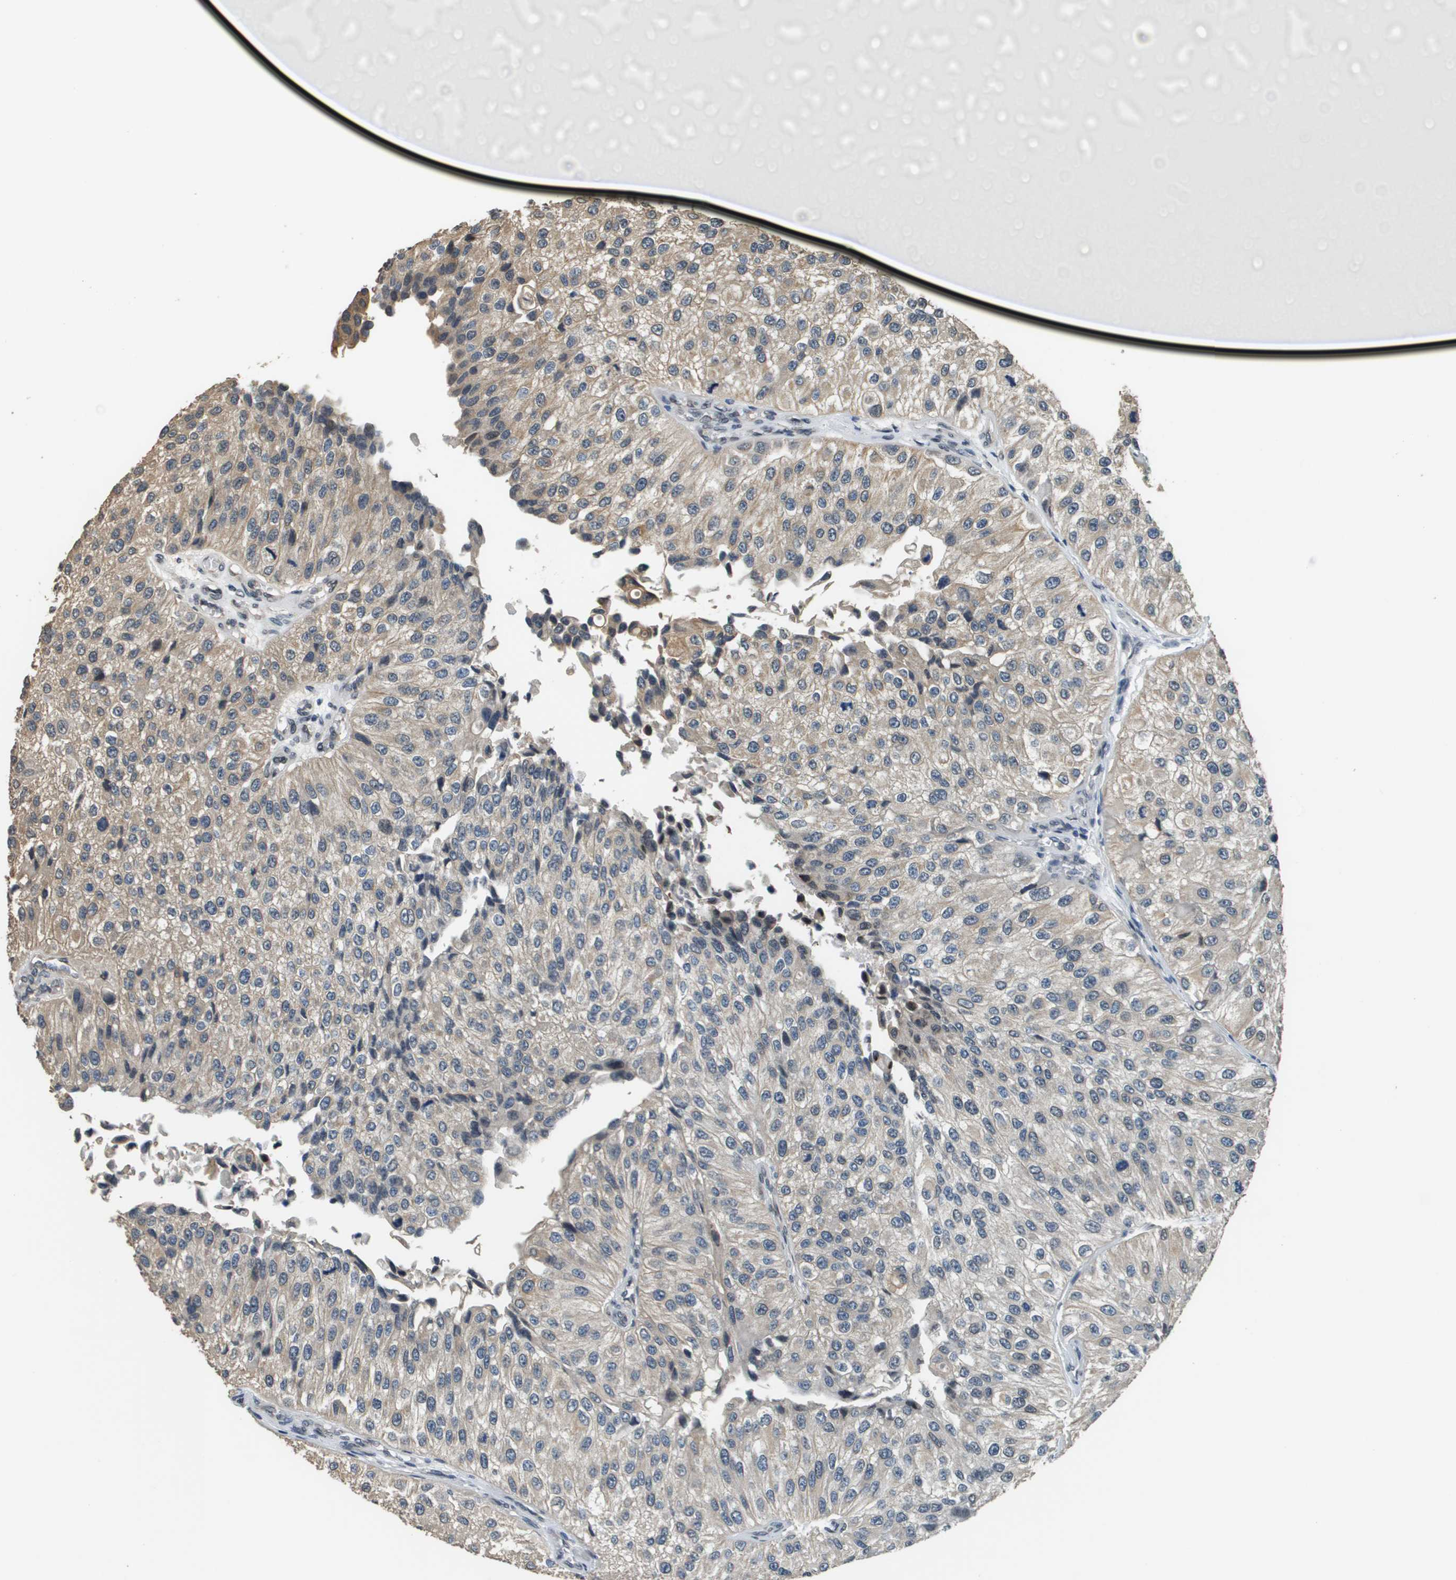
{"staining": {"intensity": "weak", "quantity": "<25%", "location": "cytoplasmic/membranous"}, "tissue": "urothelial cancer", "cell_type": "Tumor cells", "image_type": "cancer", "snomed": [{"axis": "morphology", "description": "Urothelial carcinoma, High grade"}, {"axis": "topography", "description": "Kidney"}, {"axis": "topography", "description": "Urinary bladder"}], "caption": "This is an IHC histopathology image of human urothelial cancer. There is no expression in tumor cells.", "gene": "FANCC", "patient": {"sex": "male", "age": 77}}